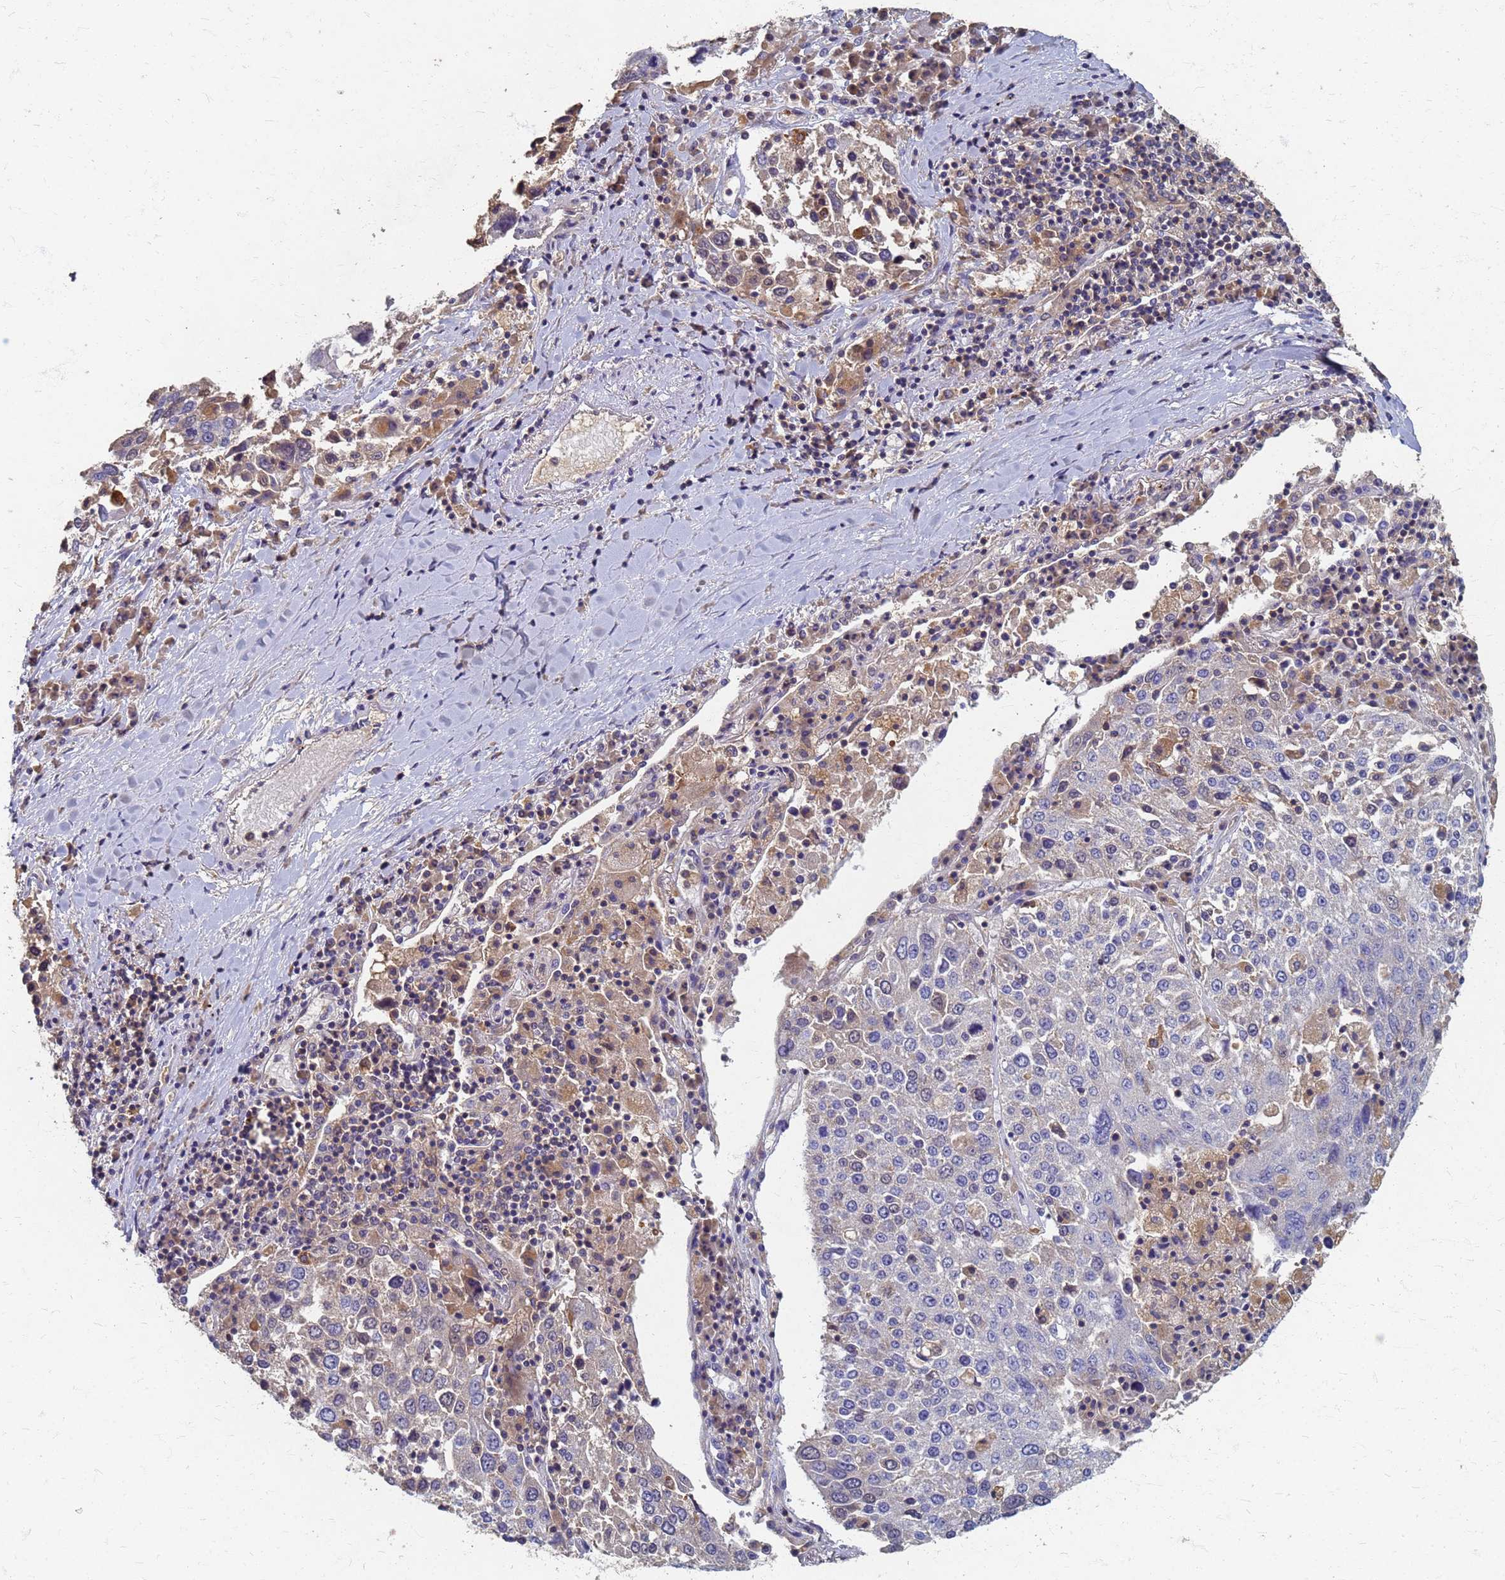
{"staining": {"intensity": "negative", "quantity": "none", "location": "none"}, "tissue": "lung cancer", "cell_type": "Tumor cells", "image_type": "cancer", "snomed": [{"axis": "morphology", "description": "Squamous cell carcinoma, NOS"}, {"axis": "topography", "description": "Lung"}], "caption": "Immunohistochemistry of squamous cell carcinoma (lung) displays no positivity in tumor cells.", "gene": "KRCC1", "patient": {"sex": "male", "age": 65}}